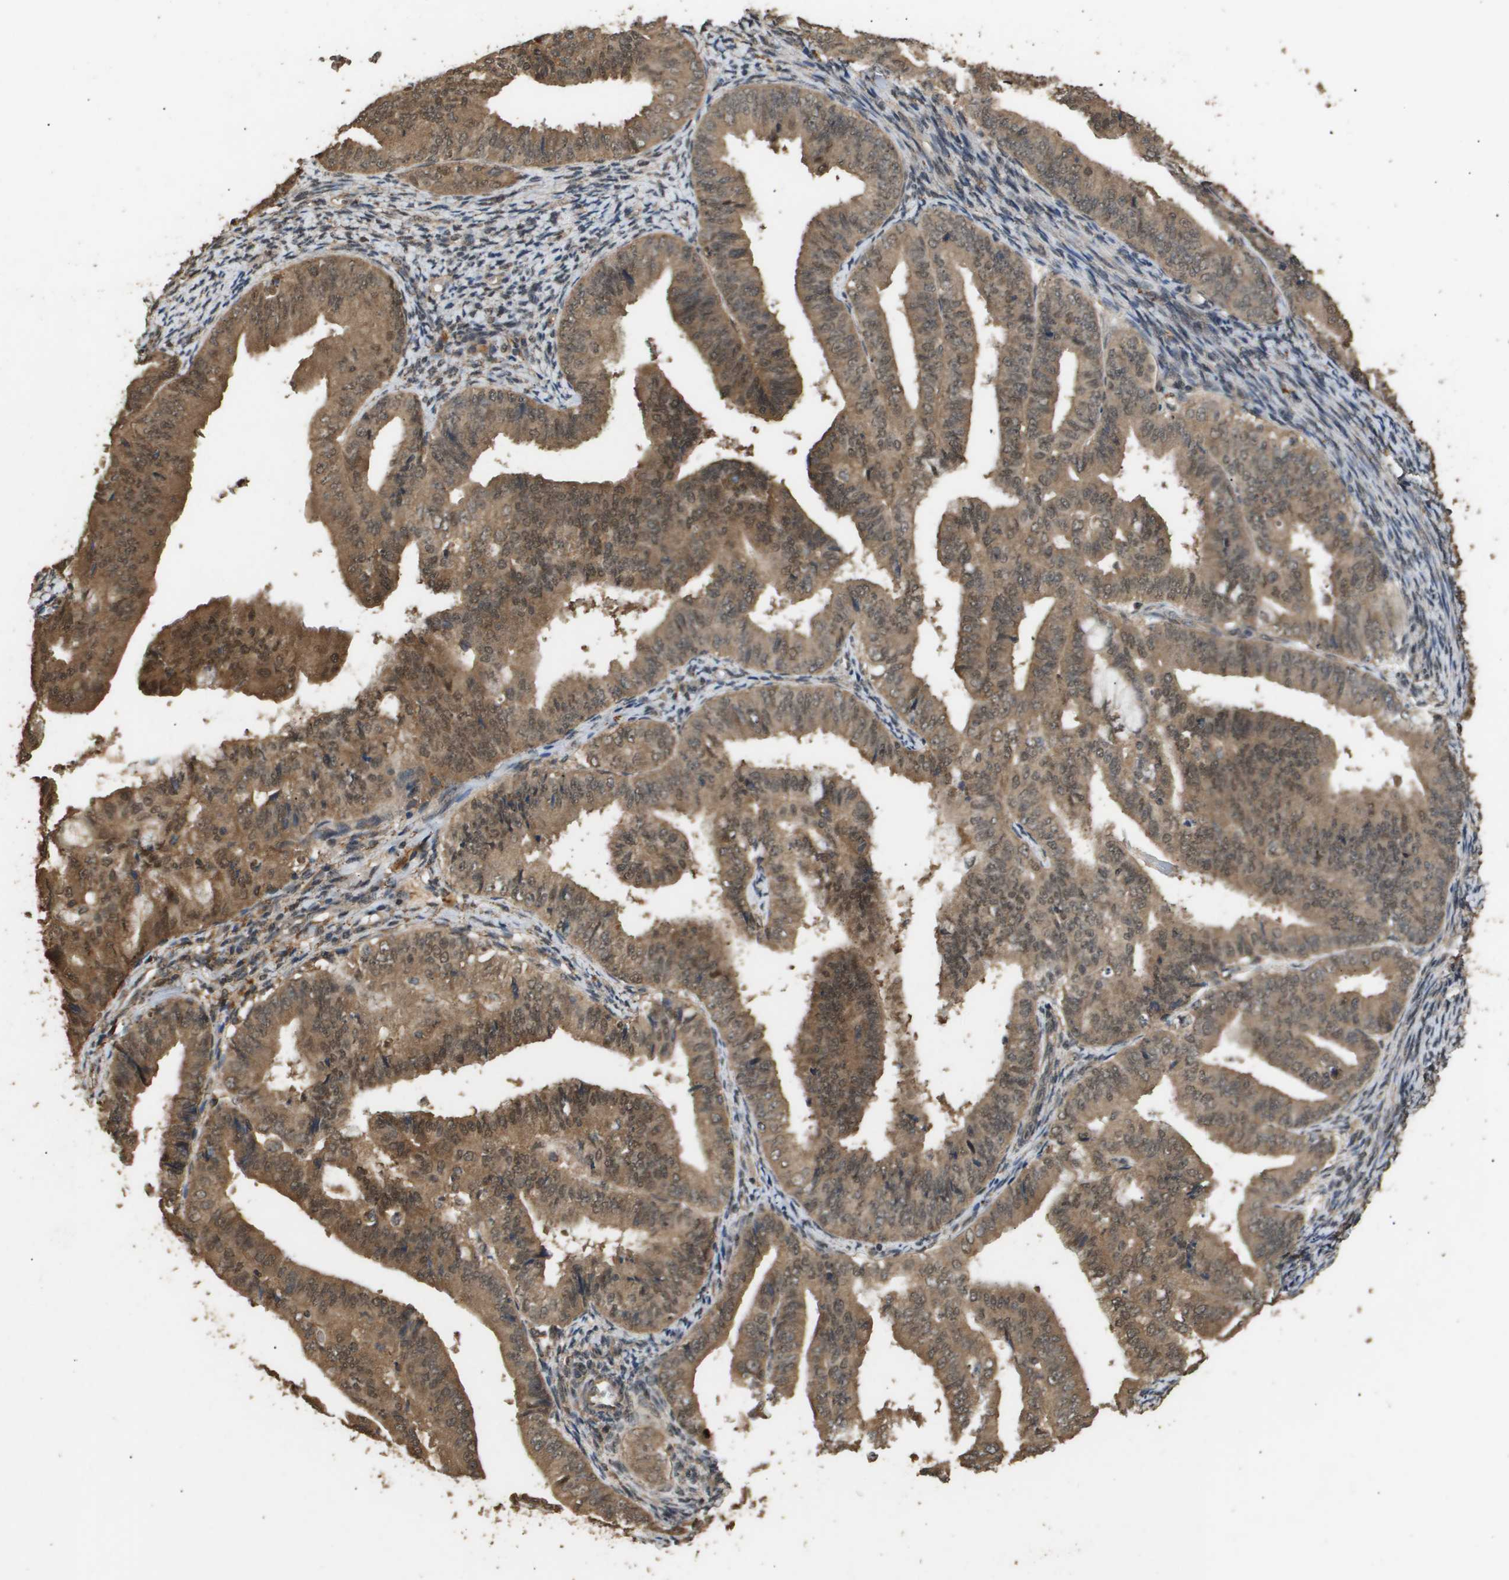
{"staining": {"intensity": "strong", "quantity": ">75%", "location": "cytoplasmic/membranous,nuclear"}, "tissue": "endometrial cancer", "cell_type": "Tumor cells", "image_type": "cancer", "snomed": [{"axis": "morphology", "description": "Adenocarcinoma, NOS"}, {"axis": "topography", "description": "Endometrium"}], "caption": "Endometrial cancer (adenocarcinoma) was stained to show a protein in brown. There is high levels of strong cytoplasmic/membranous and nuclear positivity in about >75% of tumor cells.", "gene": "ING1", "patient": {"sex": "female", "age": 63}}